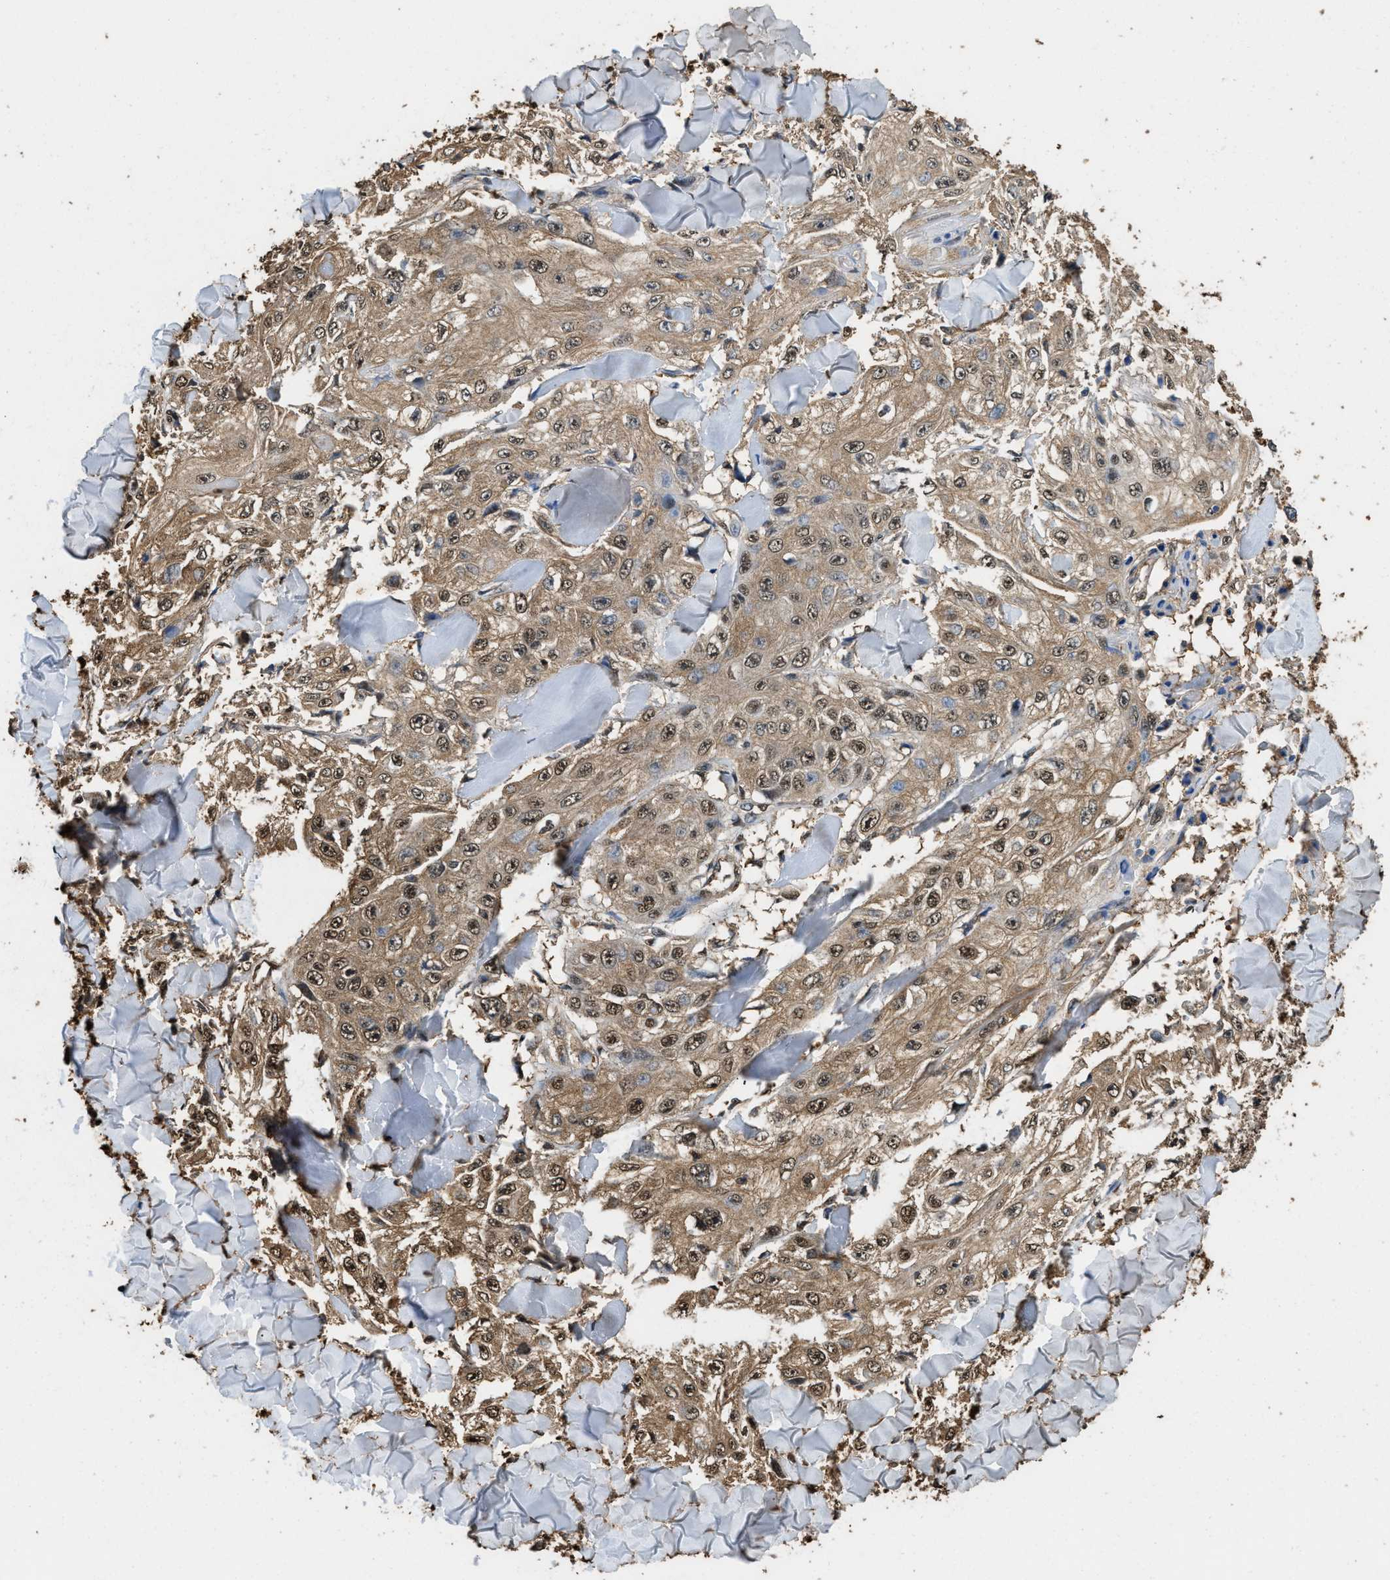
{"staining": {"intensity": "moderate", "quantity": ">75%", "location": "cytoplasmic/membranous,nuclear"}, "tissue": "skin cancer", "cell_type": "Tumor cells", "image_type": "cancer", "snomed": [{"axis": "morphology", "description": "Squamous cell carcinoma, NOS"}, {"axis": "topography", "description": "Skin"}], "caption": "IHC photomicrograph of neoplastic tissue: squamous cell carcinoma (skin) stained using IHC shows medium levels of moderate protein expression localized specifically in the cytoplasmic/membranous and nuclear of tumor cells, appearing as a cytoplasmic/membranous and nuclear brown color.", "gene": "GAPDH", "patient": {"sex": "male", "age": 86}}